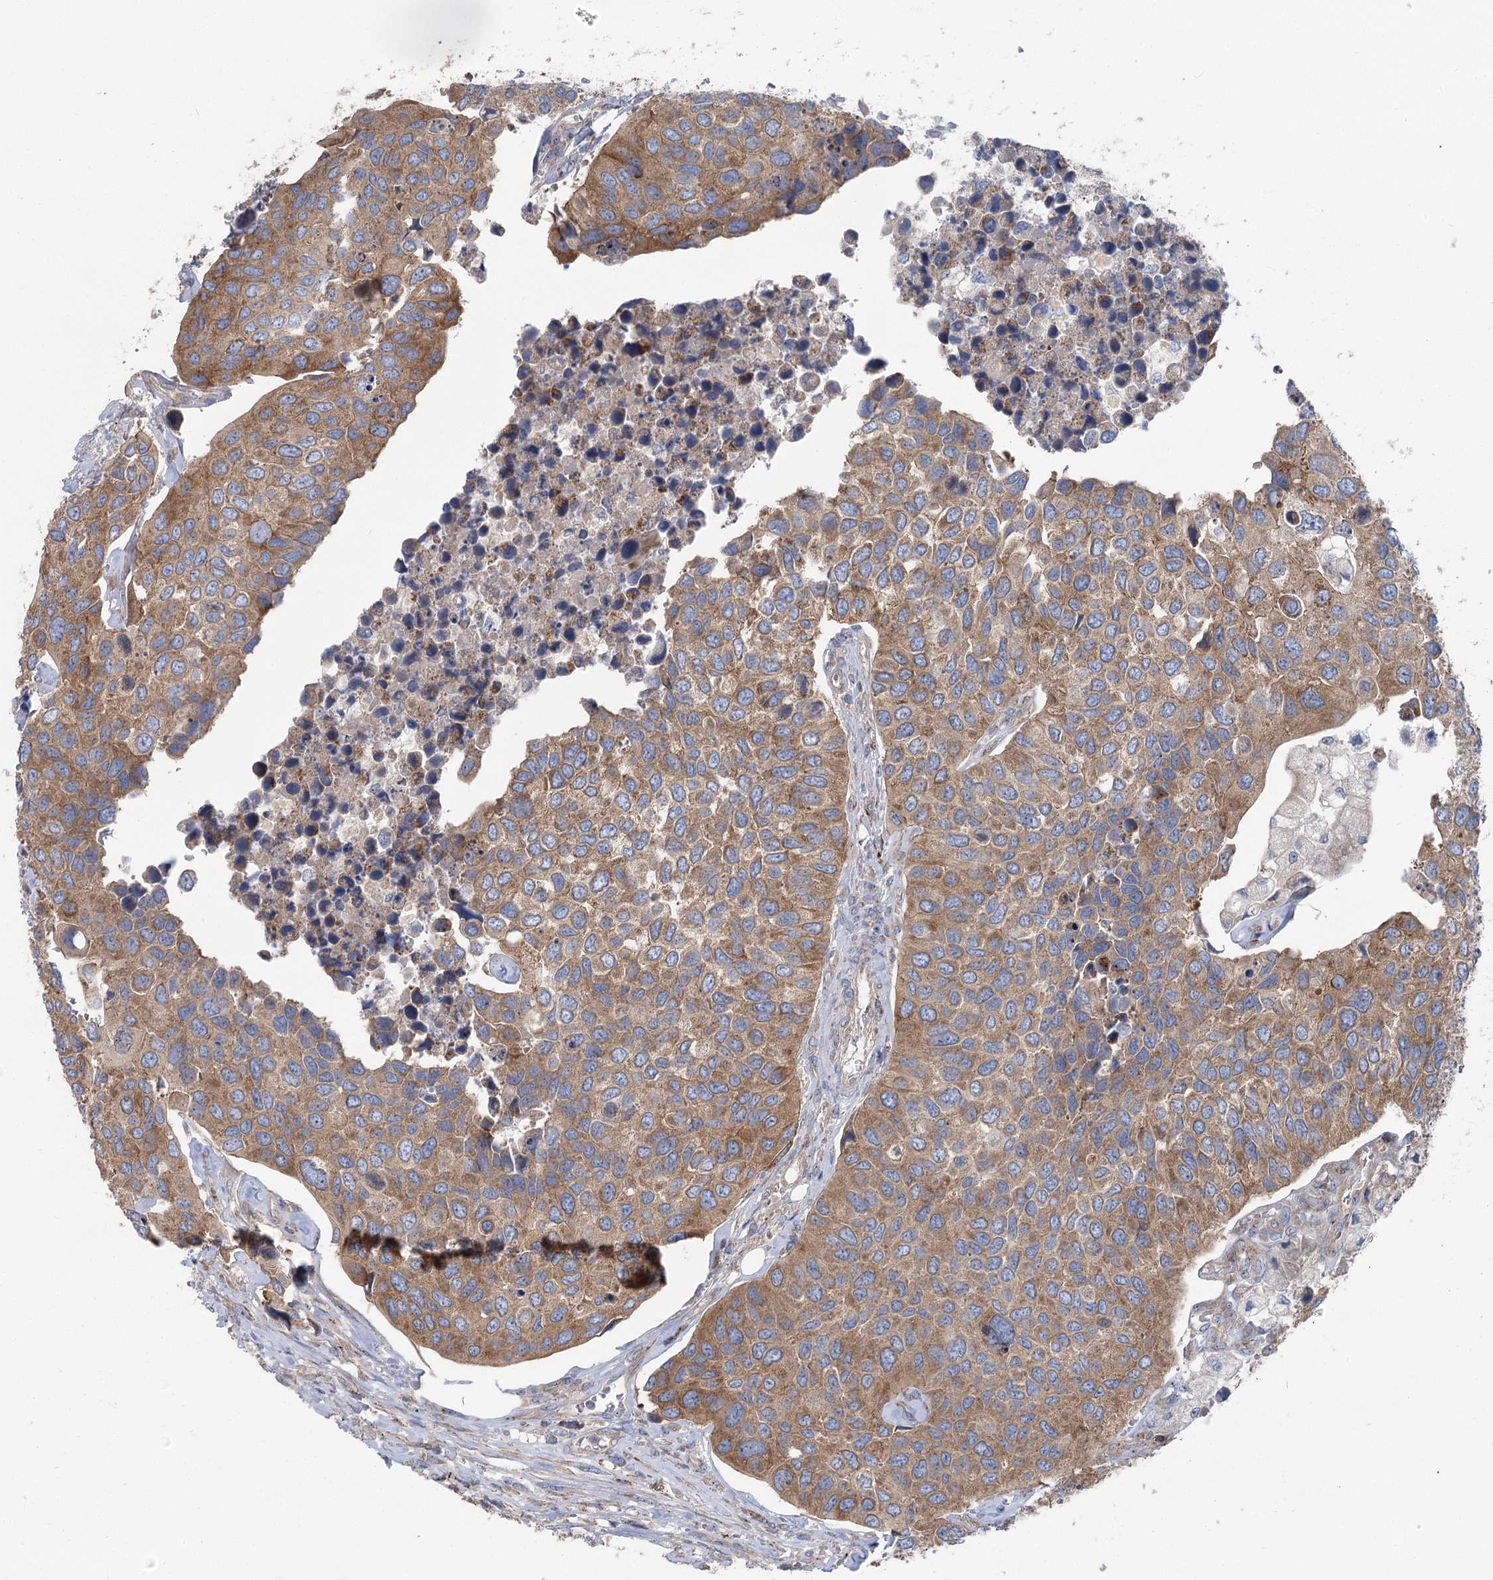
{"staining": {"intensity": "moderate", "quantity": ">75%", "location": "cytoplasmic/membranous"}, "tissue": "urothelial cancer", "cell_type": "Tumor cells", "image_type": "cancer", "snomed": [{"axis": "morphology", "description": "Urothelial carcinoma, High grade"}, {"axis": "topography", "description": "Urinary bladder"}], "caption": "Immunohistochemistry (IHC) (DAB) staining of urothelial cancer demonstrates moderate cytoplasmic/membranous protein expression in approximately >75% of tumor cells. The staining was performed using DAB (3,3'-diaminobenzidine) to visualize the protein expression in brown, while the nuclei were stained in blue with hematoxylin (Magnification: 20x).", "gene": "MARK2", "patient": {"sex": "male", "age": 74}}